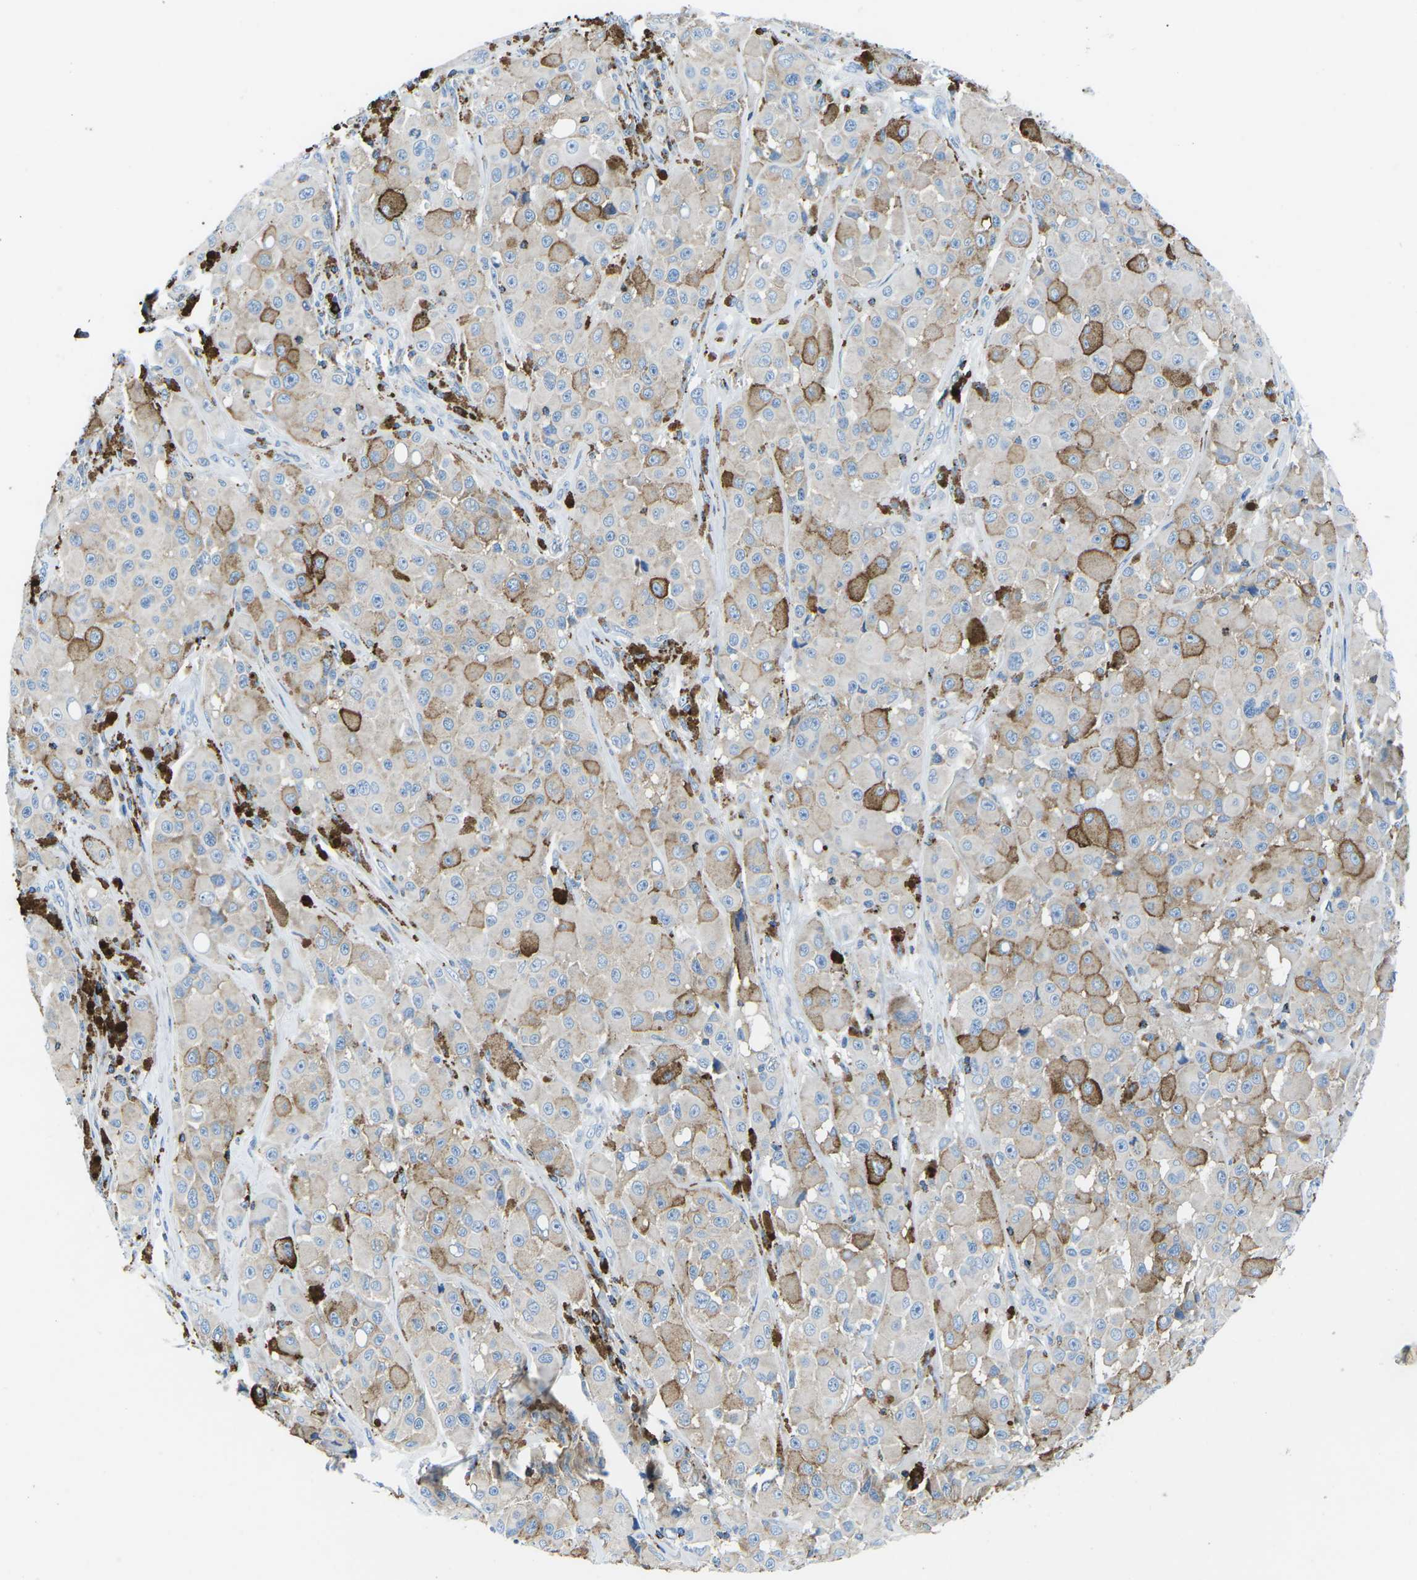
{"staining": {"intensity": "weak", "quantity": "<25%", "location": "cytoplasmic/membranous"}, "tissue": "melanoma", "cell_type": "Tumor cells", "image_type": "cancer", "snomed": [{"axis": "morphology", "description": "Malignant melanoma, NOS"}, {"axis": "topography", "description": "Skin"}], "caption": "An IHC histopathology image of melanoma is shown. There is no staining in tumor cells of melanoma.", "gene": "MC4R", "patient": {"sex": "male", "age": 84}}